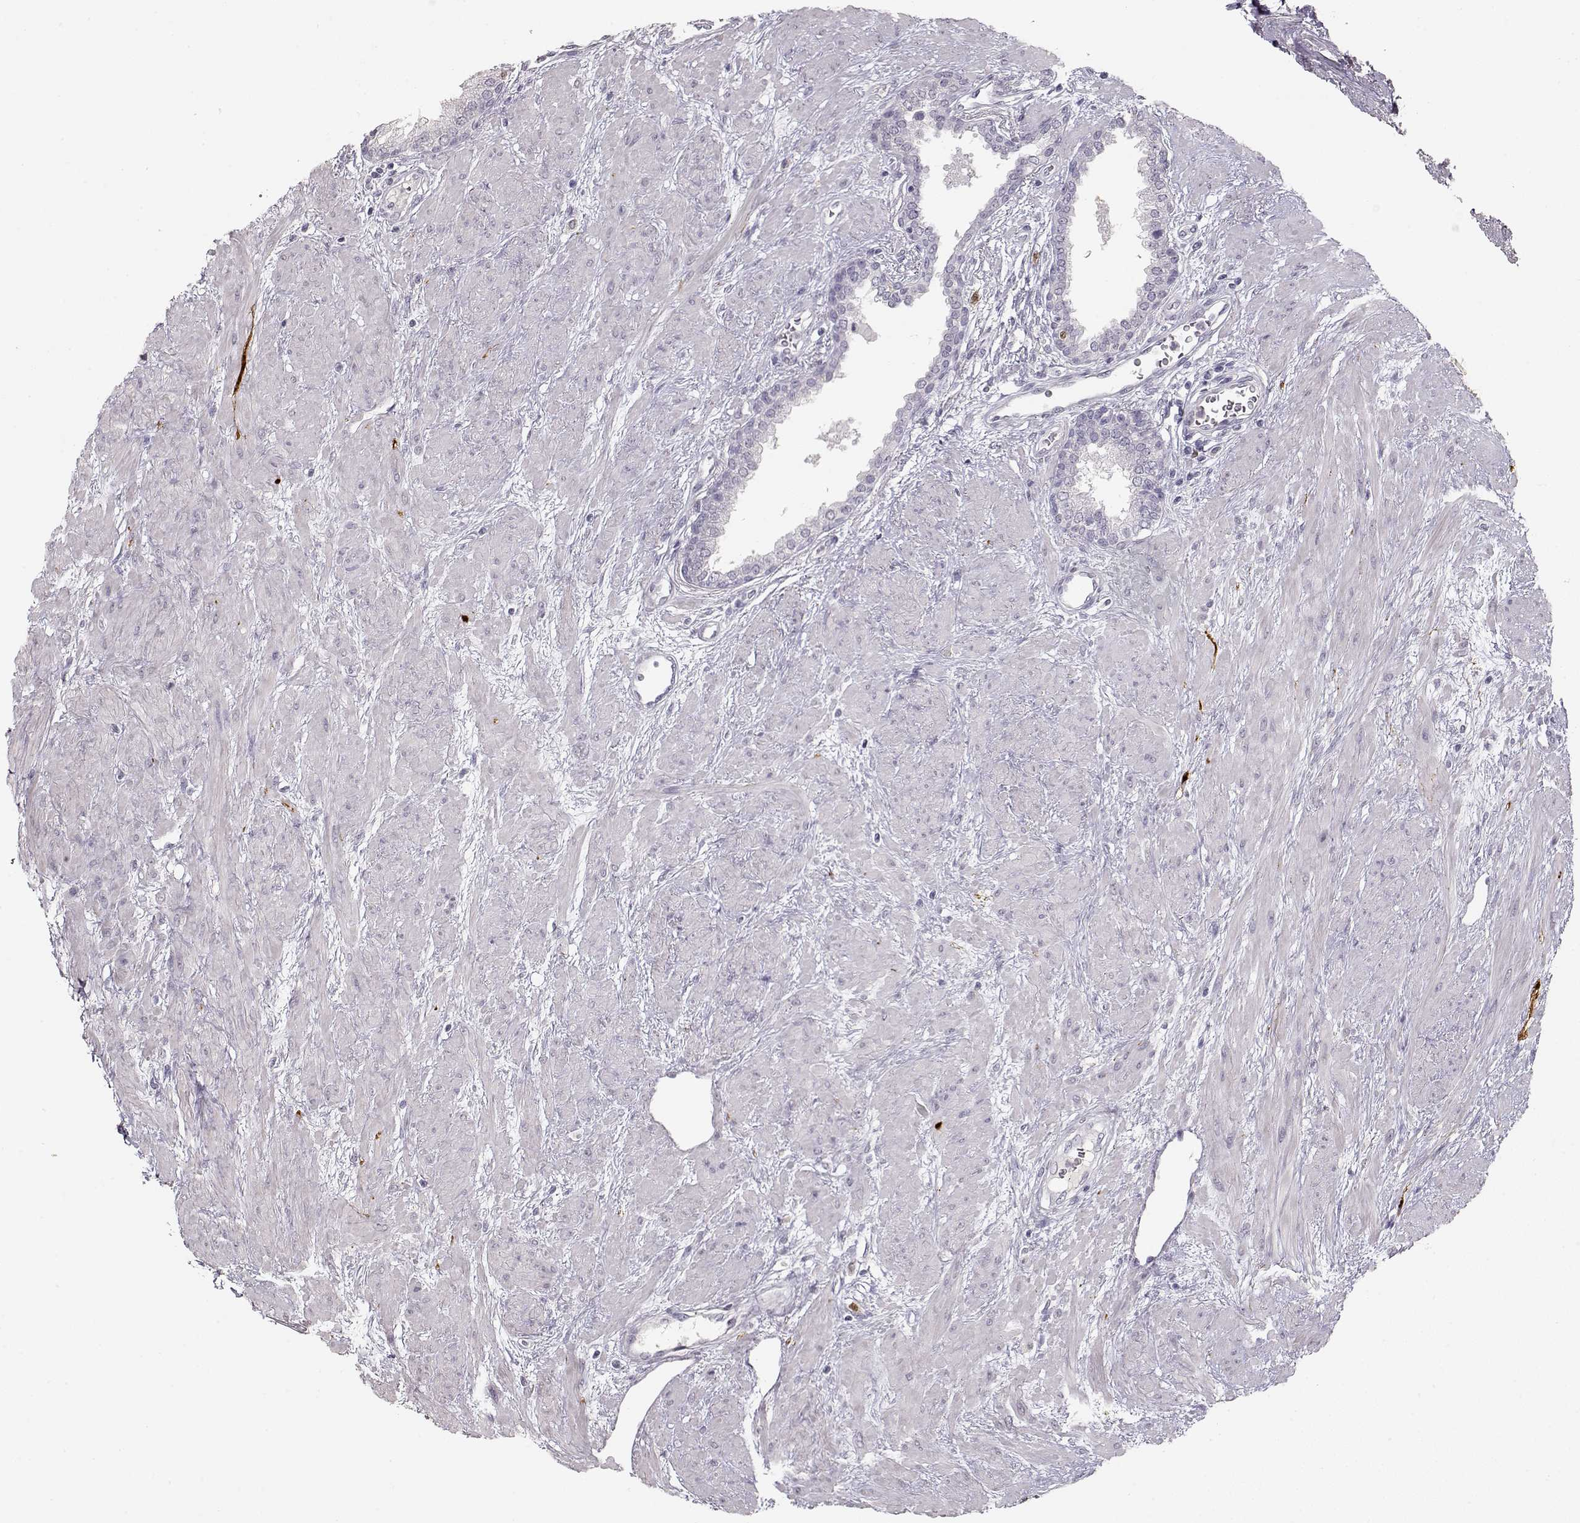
{"staining": {"intensity": "negative", "quantity": "none", "location": "none"}, "tissue": "prostate", "cell_type": "Glandular cells", "image_type": "normal", "snomed": [{"axis": "morphology", "description": "Normal tissue, NOS"}, {"axis": "topography", "description": "Prostate"}], "caption": "Immunohistochemistry histopathology image of benign prostate: human prostate stained with DAB exhibits no significant protein positivity in glandular cells. (DAB (3,3'-diaminobenzidine) immunohistochemistry with hematoxylin counter stain).", "gene": "S100B", "patient": {"sex": "male", "age": 51}}